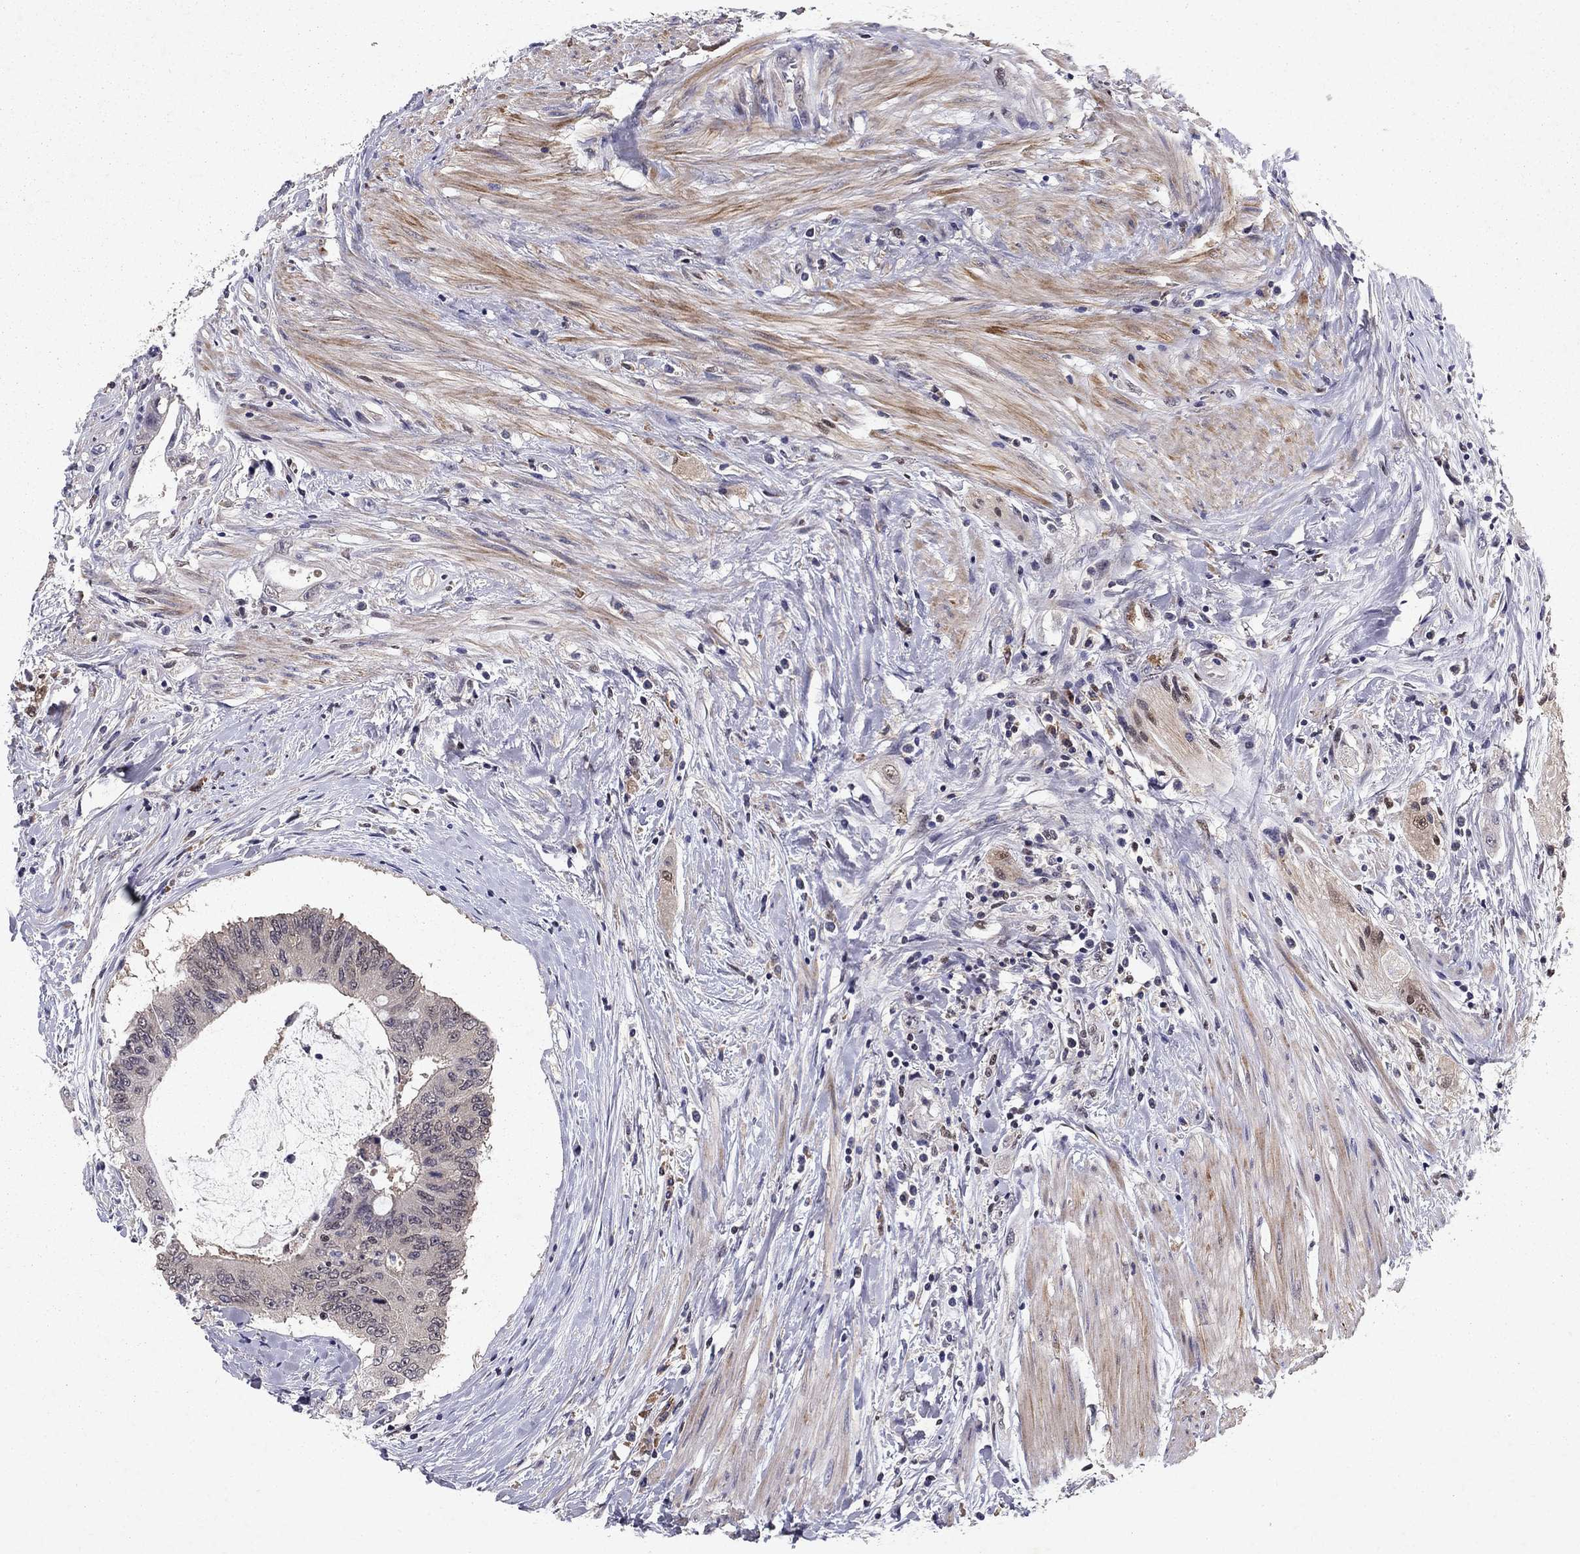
{"staining": {"intensity": "negative", "quantity": "none", "location": "none"}, "tissue": "colorectal cancer", "cell_type": "Tumor cells", "image_type": "cancer", "snomed": [{"axis": "morphology", "description": "Adenocarcinoma, NOS"}, {"axis": "topography", "description": "Rectum"}], "caption": "Immunohistochemistry micrograph of human colorectal adenocarcinoma stained for a protein (brown), which demonstrates no positivity in tumor cells.", "gene": "CRTC1", "patient": {"sex": "male", "age": 59}}